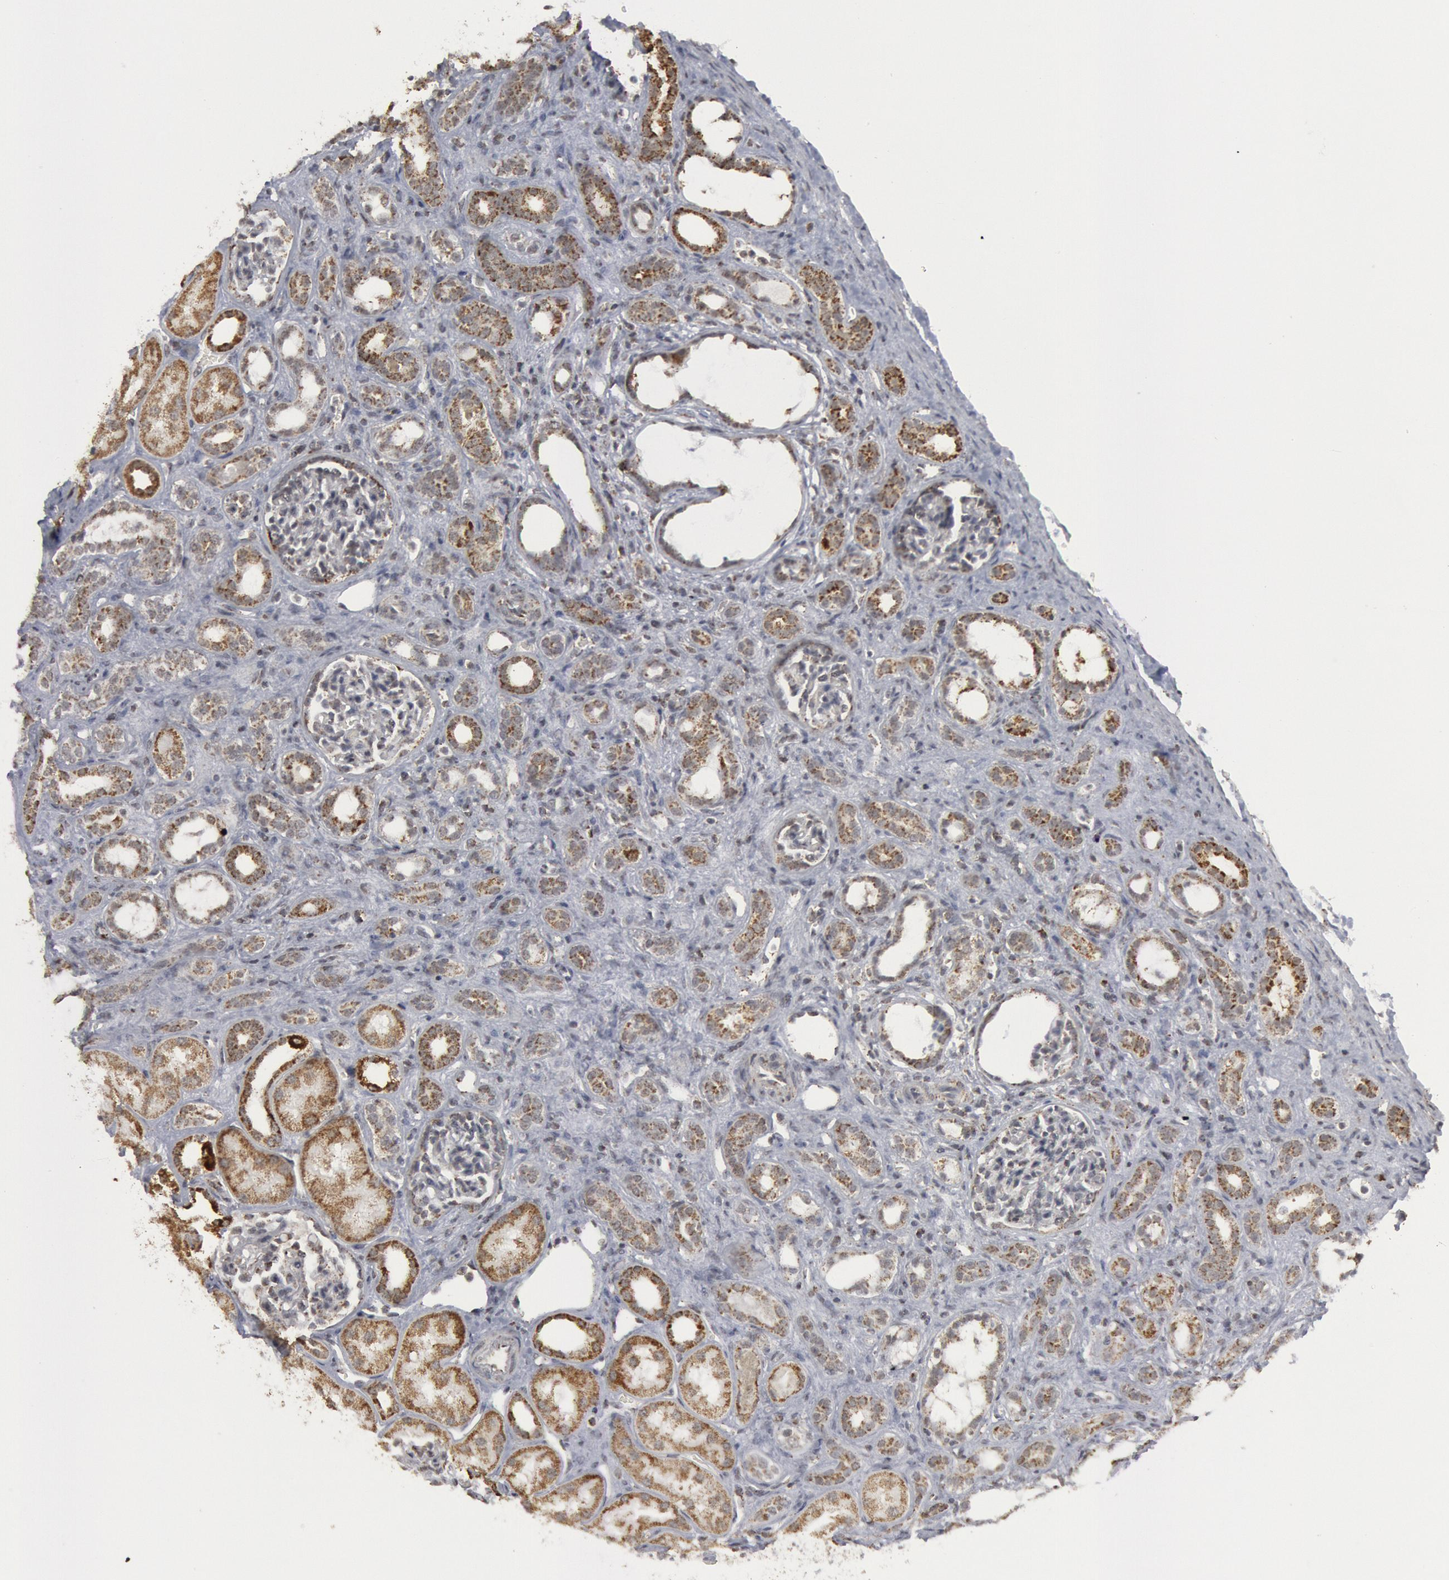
{"staining": {"intensity": "negative", "quantity": "none", "location": "none"}, "tissue": "kidney", "cell_type": "Cells in glomeruli", "image_type": "normal", "snomed": [{"axis": "morphology", "description": "Normal tissue, NOS"}, {"axis": "topography", "description": "Kidney"}], "caption": "Human kidney stained for a protein using IHC displays no positivity in cells in glomeruli.", "gene": "CASP9", "patient": {"sex": "male", "age": 7}}